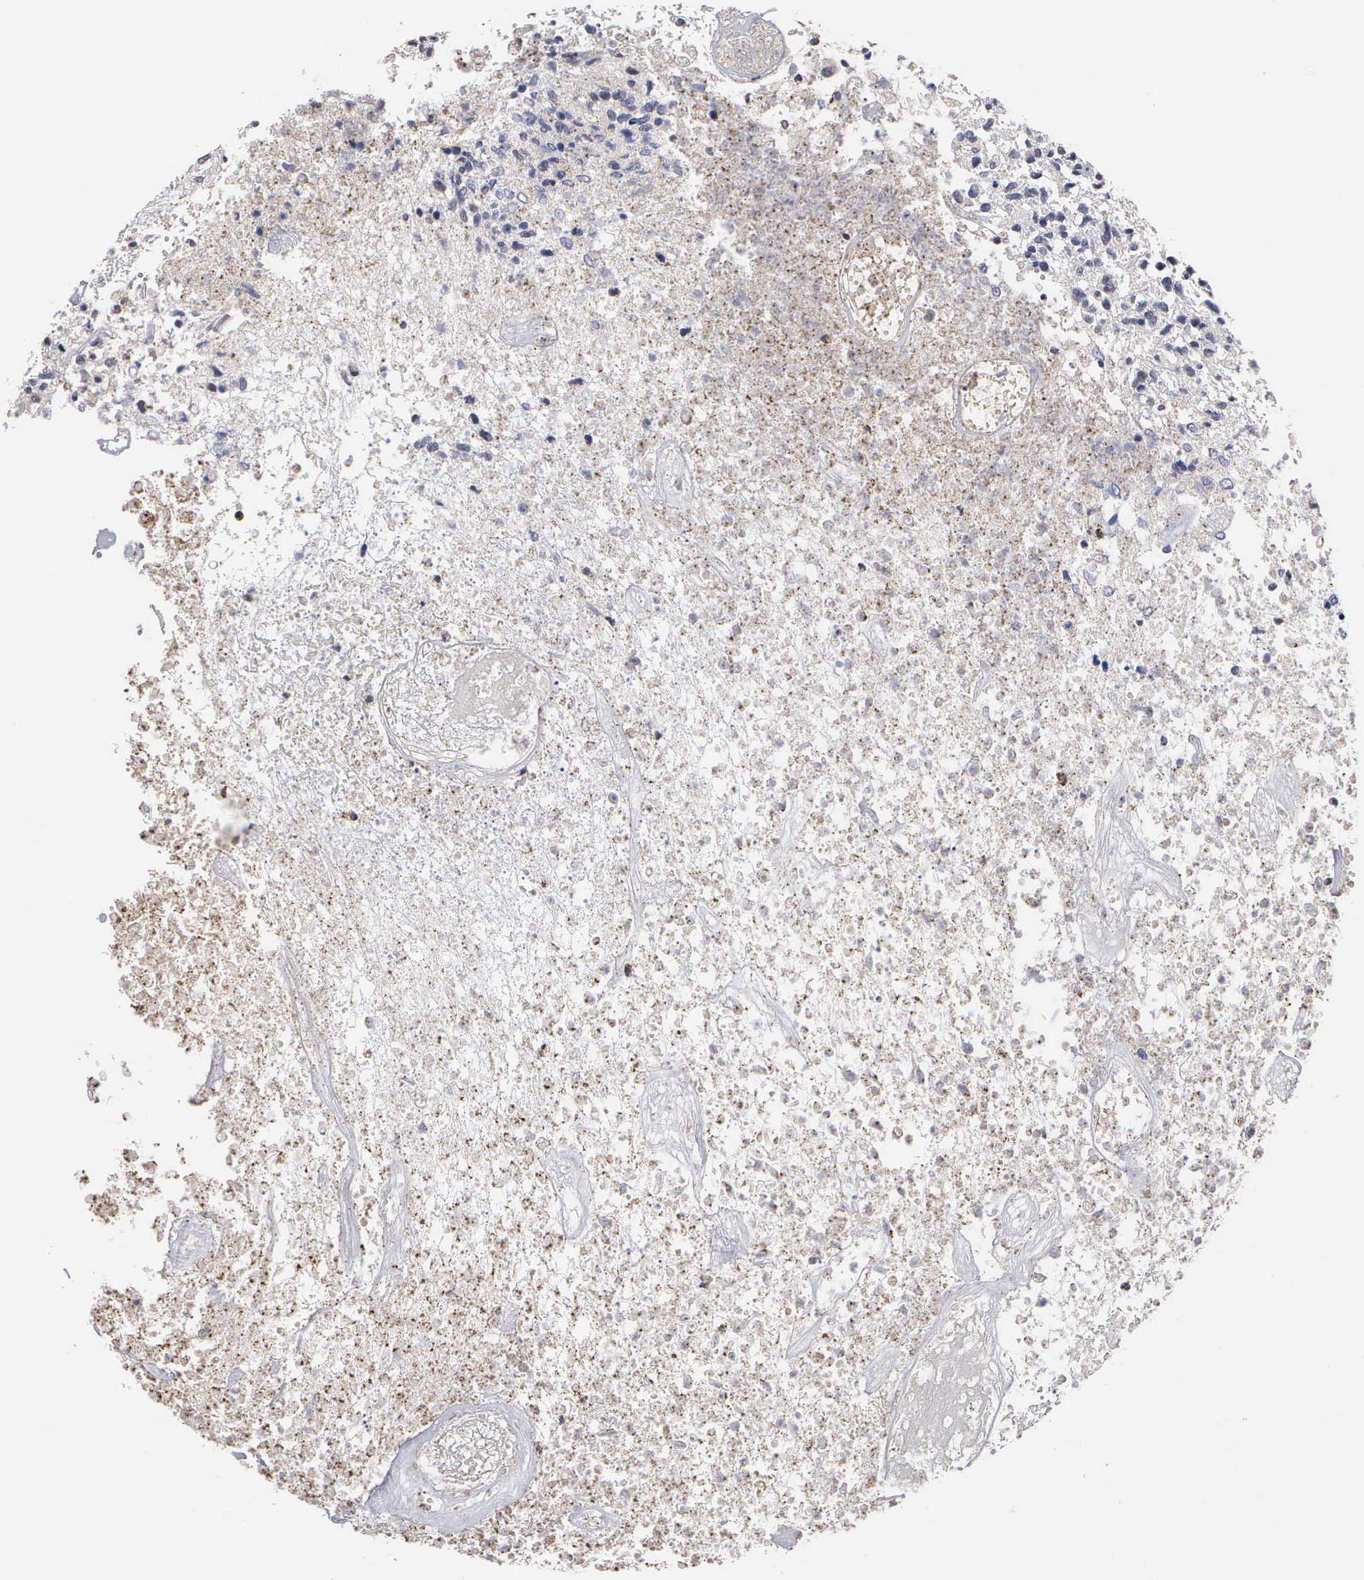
{"staining": {"intensity": "negative", "quantity": "none", "location": "none"}, "tissue": "glioma", "cell_type": "Tumor cells", "image_type": "cancer", "snomed": [{"axis": "morphology", "description": "Glioma, malignant, High grade"}, {"axis": "topography", "description": "Brain"}], "caption": "High magnification brightfield microscopy of malignant glioma (high-grade) stained with DAB (brown) and counterstained with hematoxylin (blue): tumor cells show no significant expression. Nuclei are stained in blue.", "gene": "KDM6A", "patient": {"sex": "male", "age": 77}}